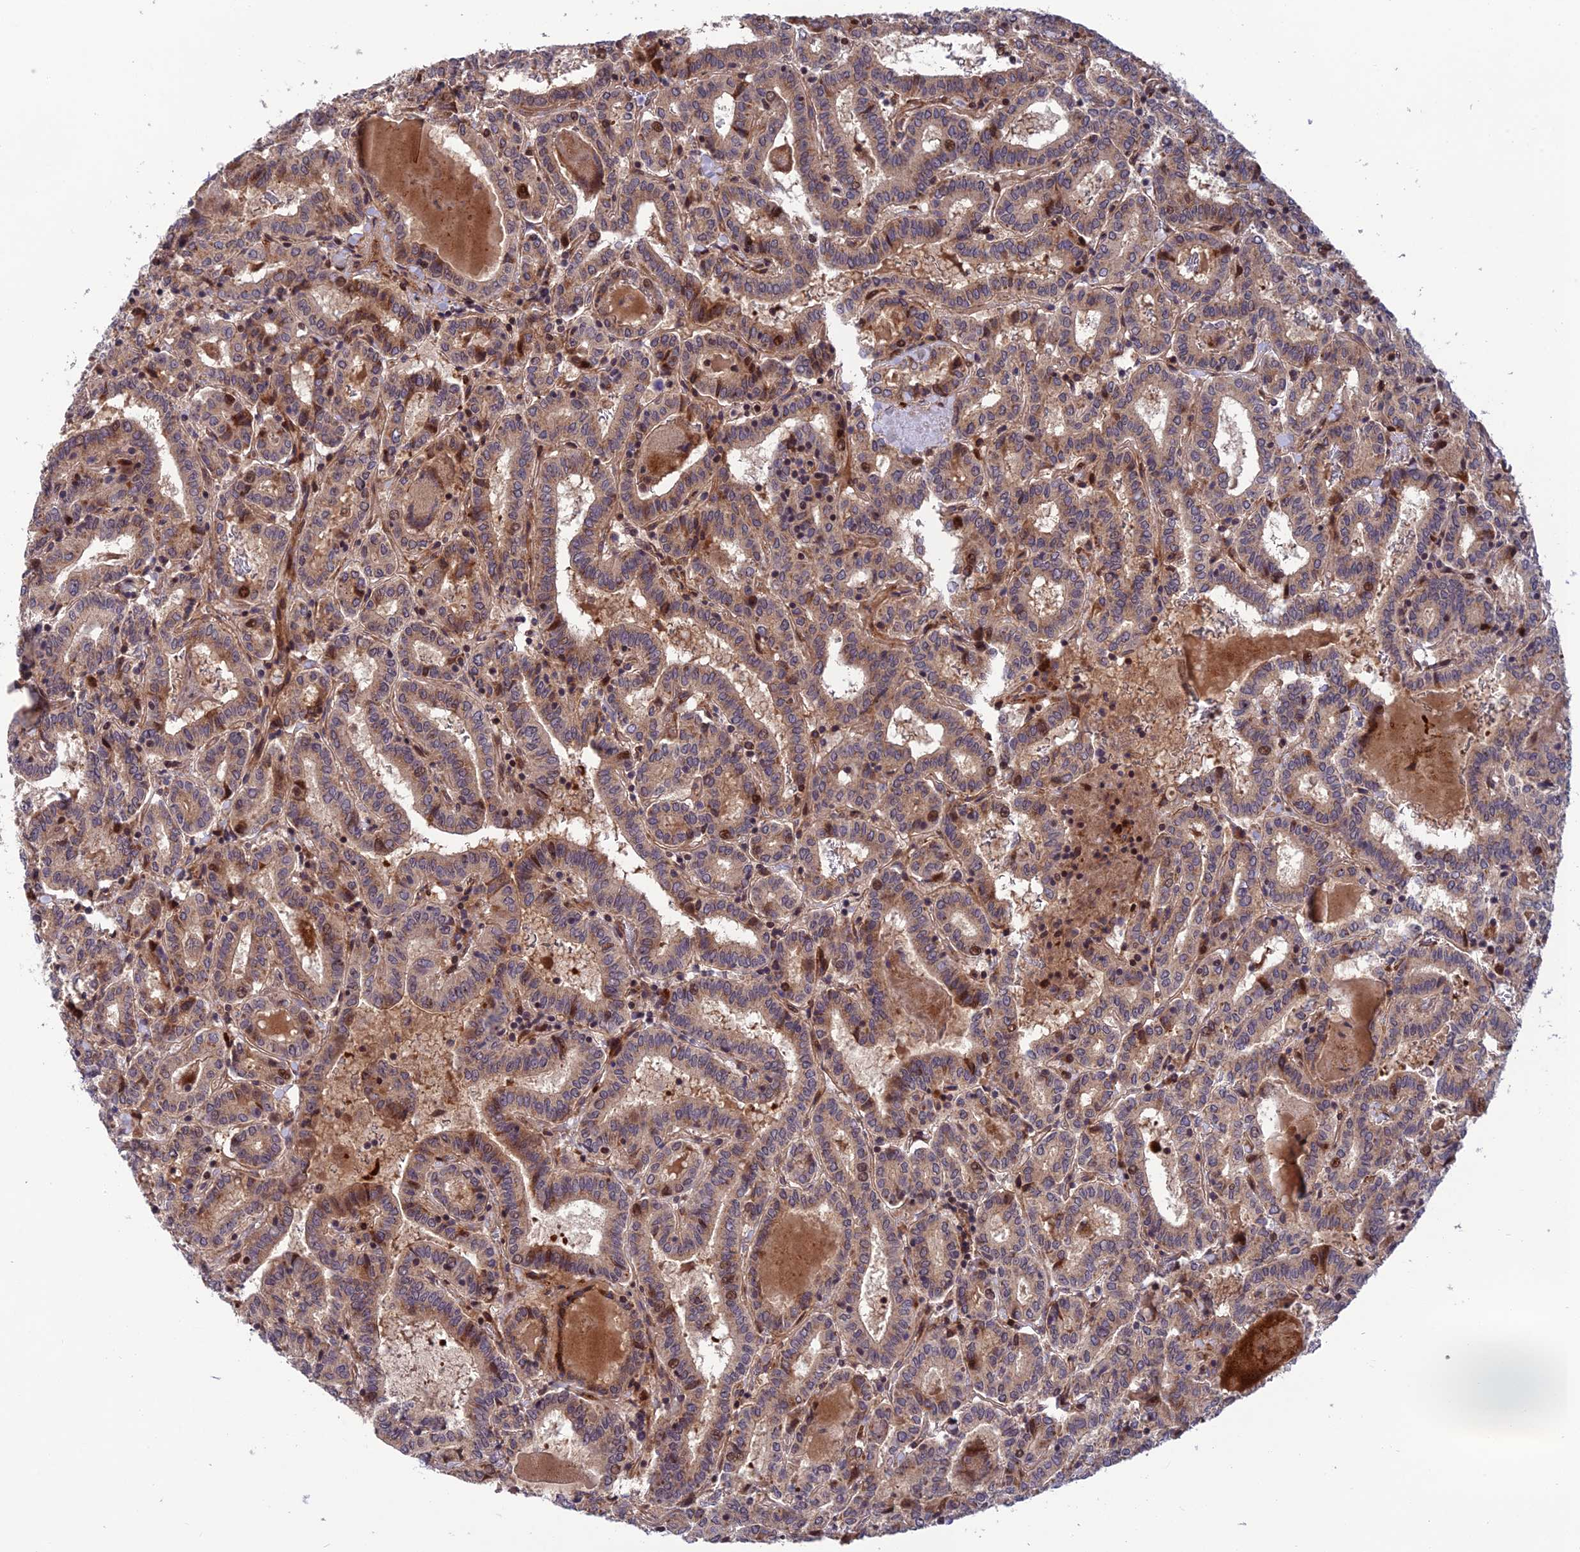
{"staining": {"intensity": "weak", "quantity": ">75%", "location": "cytoplasmic/membranous,nuclear"}, "tissue": "thyroid cancer", "cell_type": "Tumor cells", "image_type": "cancer", "snomed": [{"axis": "morphology", "description": "Papillary adenocarcinoma, NOS"}, {"axis": "topography", "description": "Thyroid gland"}], "caption": "Immunohistochemical staining of human papillary adenocarcinoma (thyroid) displays low levels of weak cytoplasmic/membranous and nuclear expression in about >75% of tumor cells.", "gene": "SMIM7", "patient": {"sex": "female", "age": 72}}